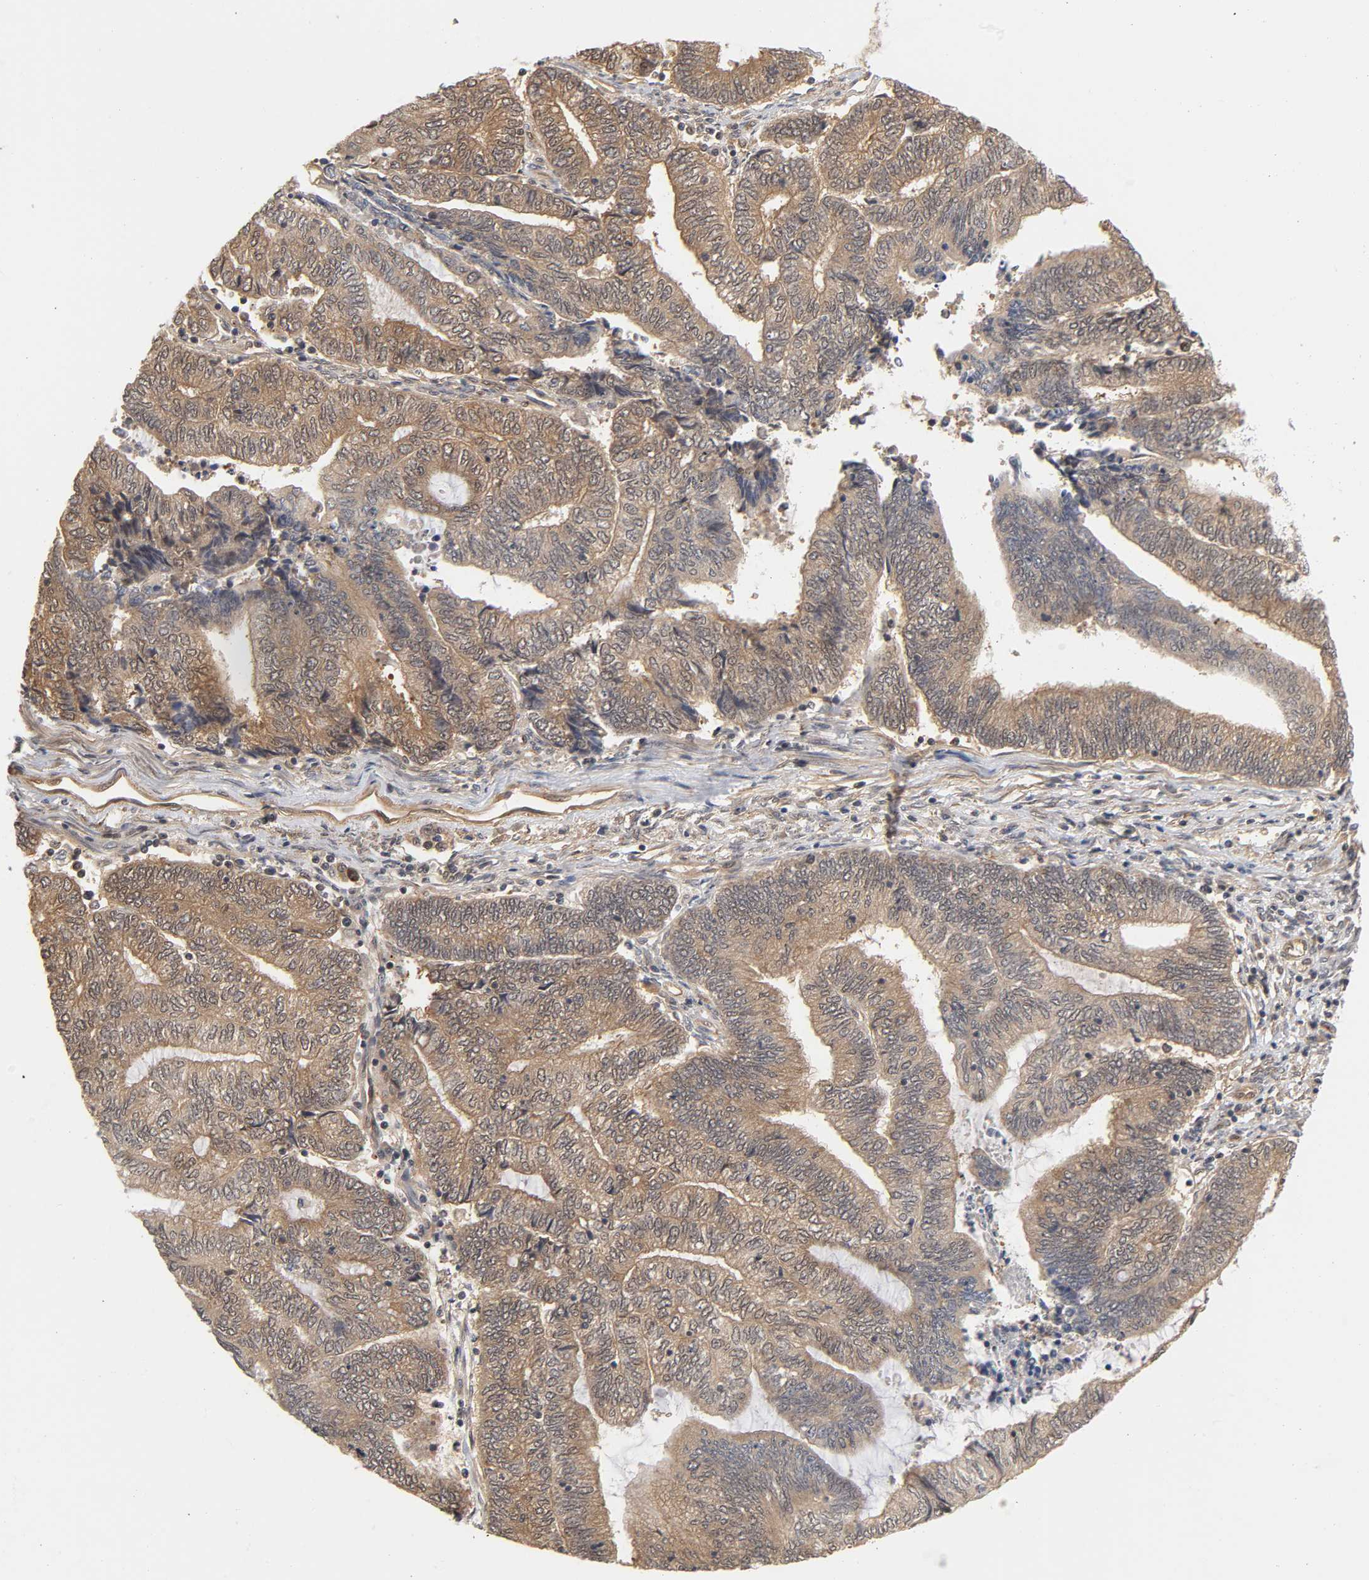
{"staining": {"intensity": "moderate", "quantity": ">75%", "location": "cytoplasmic/membranous"}, "tissue": "endometrial cancer", "cell_type": "Tumor cells", "image_type": "cancer", "snomed": [{"axis": "morphology", "description": "Adenocarcinoma, NOS"}, {"axis": "topography", "description": "Uterus"}, {"axis": "topography", "description": "Endometrium"}], "caption": "Immunohistochemistry (IHC) photomicrograph of neoplastic tissue: adenocarcinoma (endometrial) stained using immunohistochemistry (IHC) shows medium levels of moderate protein expression localized specifically in the cytoplasmic/membranous of tumor cells, appearing as a cytoplasmic/membranous brown color.", "gene": "CDC37", "patient": {"sex": "female", "age": 70}}